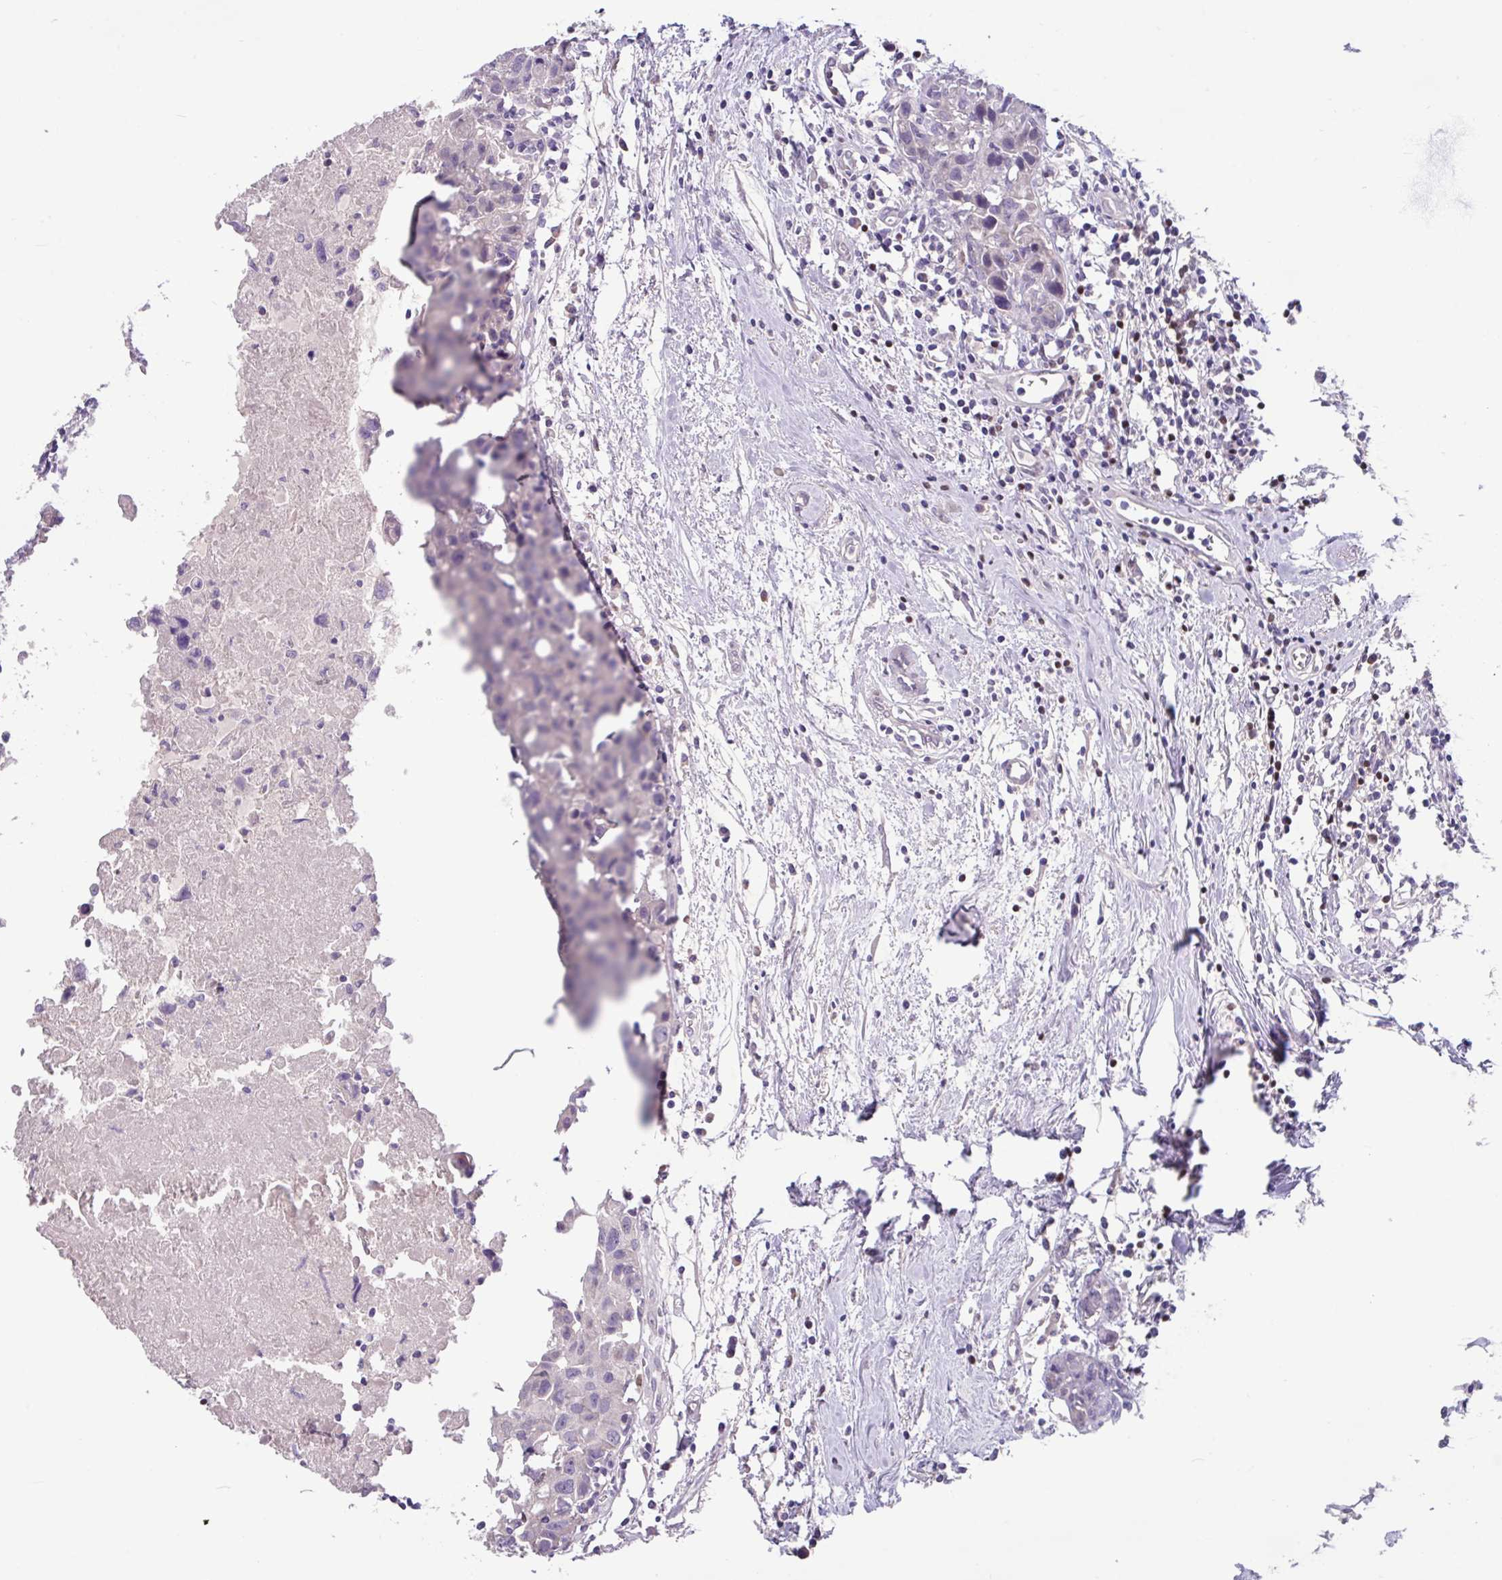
{"staining": {"intensity": "negative", "quantity": "none", "location": "none"}, "tissue": "breast cancer", "cell_type": "Tumor cells", "image_type": "cancer", "snomed": [{"axis": "morphology", "description": "Carcinoma, NOS"}, {"axis": "topography", "description": "Breast"}], "caption": "A high-resolution histopathology image shows immunohistochemistry (IHC) staining of breast carcinoma, which shows no significant staining in tumor cells. The staining was performed using DAB to visualize the protein expression in brown, while the nuclei were stained in blue with hematoxylin (Magnification: 20x).", "gene": "PAX8", "patient": {"sex": "female", "age": 60}}